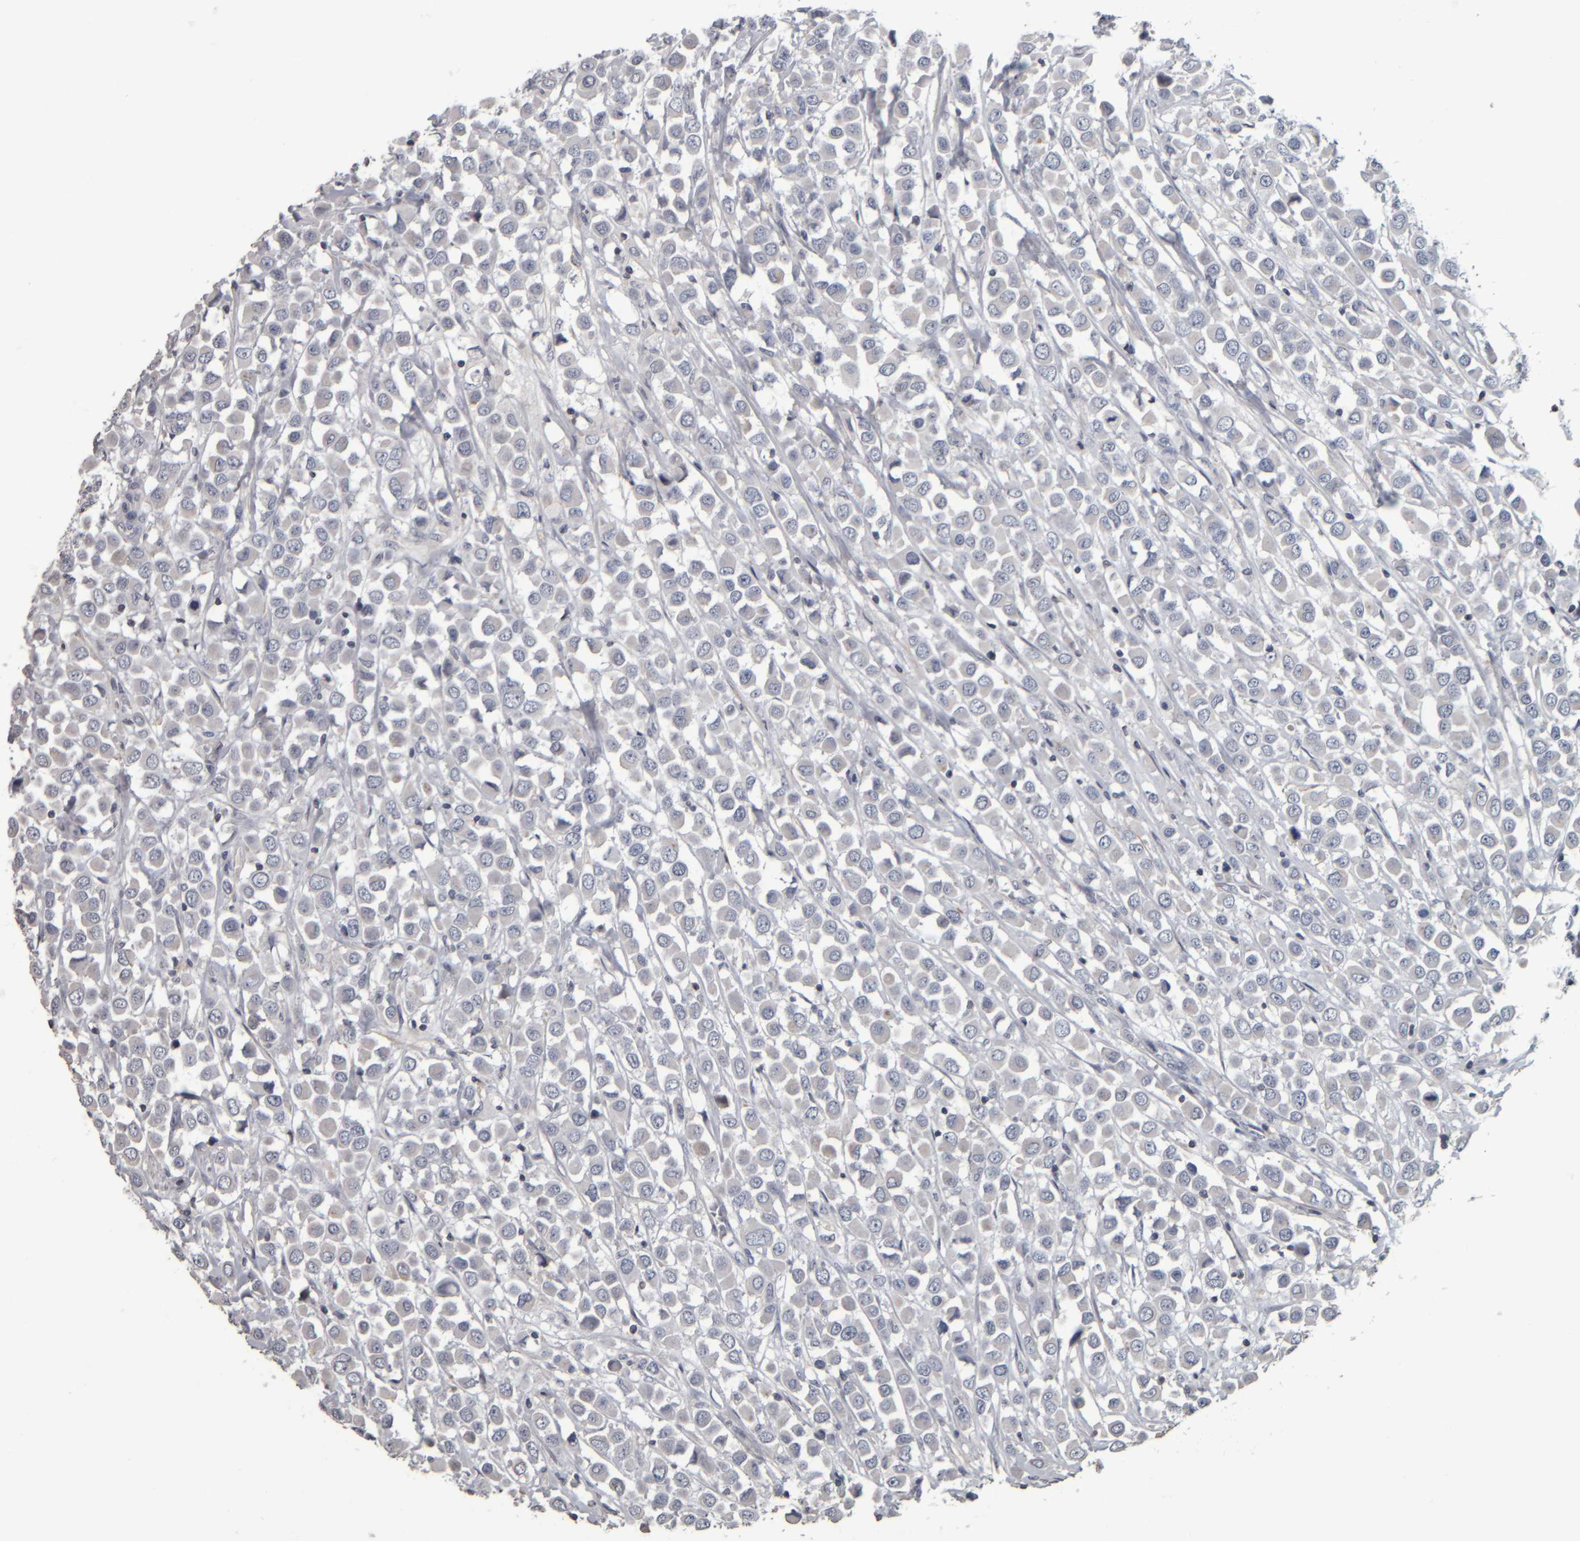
{"staining": {"intensity": "negative", "quantity": "none", "location": "none"}, "tissue": "breast cancer", "cell_type": "Tumor cells", "image_type": "cancer", "snomed": [{"axis": "morphology", "description": "Duct carcinoma"}, {"axis": "topography", "description": "Breast"}], "caption": "A high-resolution histopathology image shows immunohistochemistry (IHC) staining of breast cancer (intraductal carcinoma), which displays no significant positivity in tumor cells.", "gene": "CAVIN4", "patient": {"sex": "female", "age": 61}}